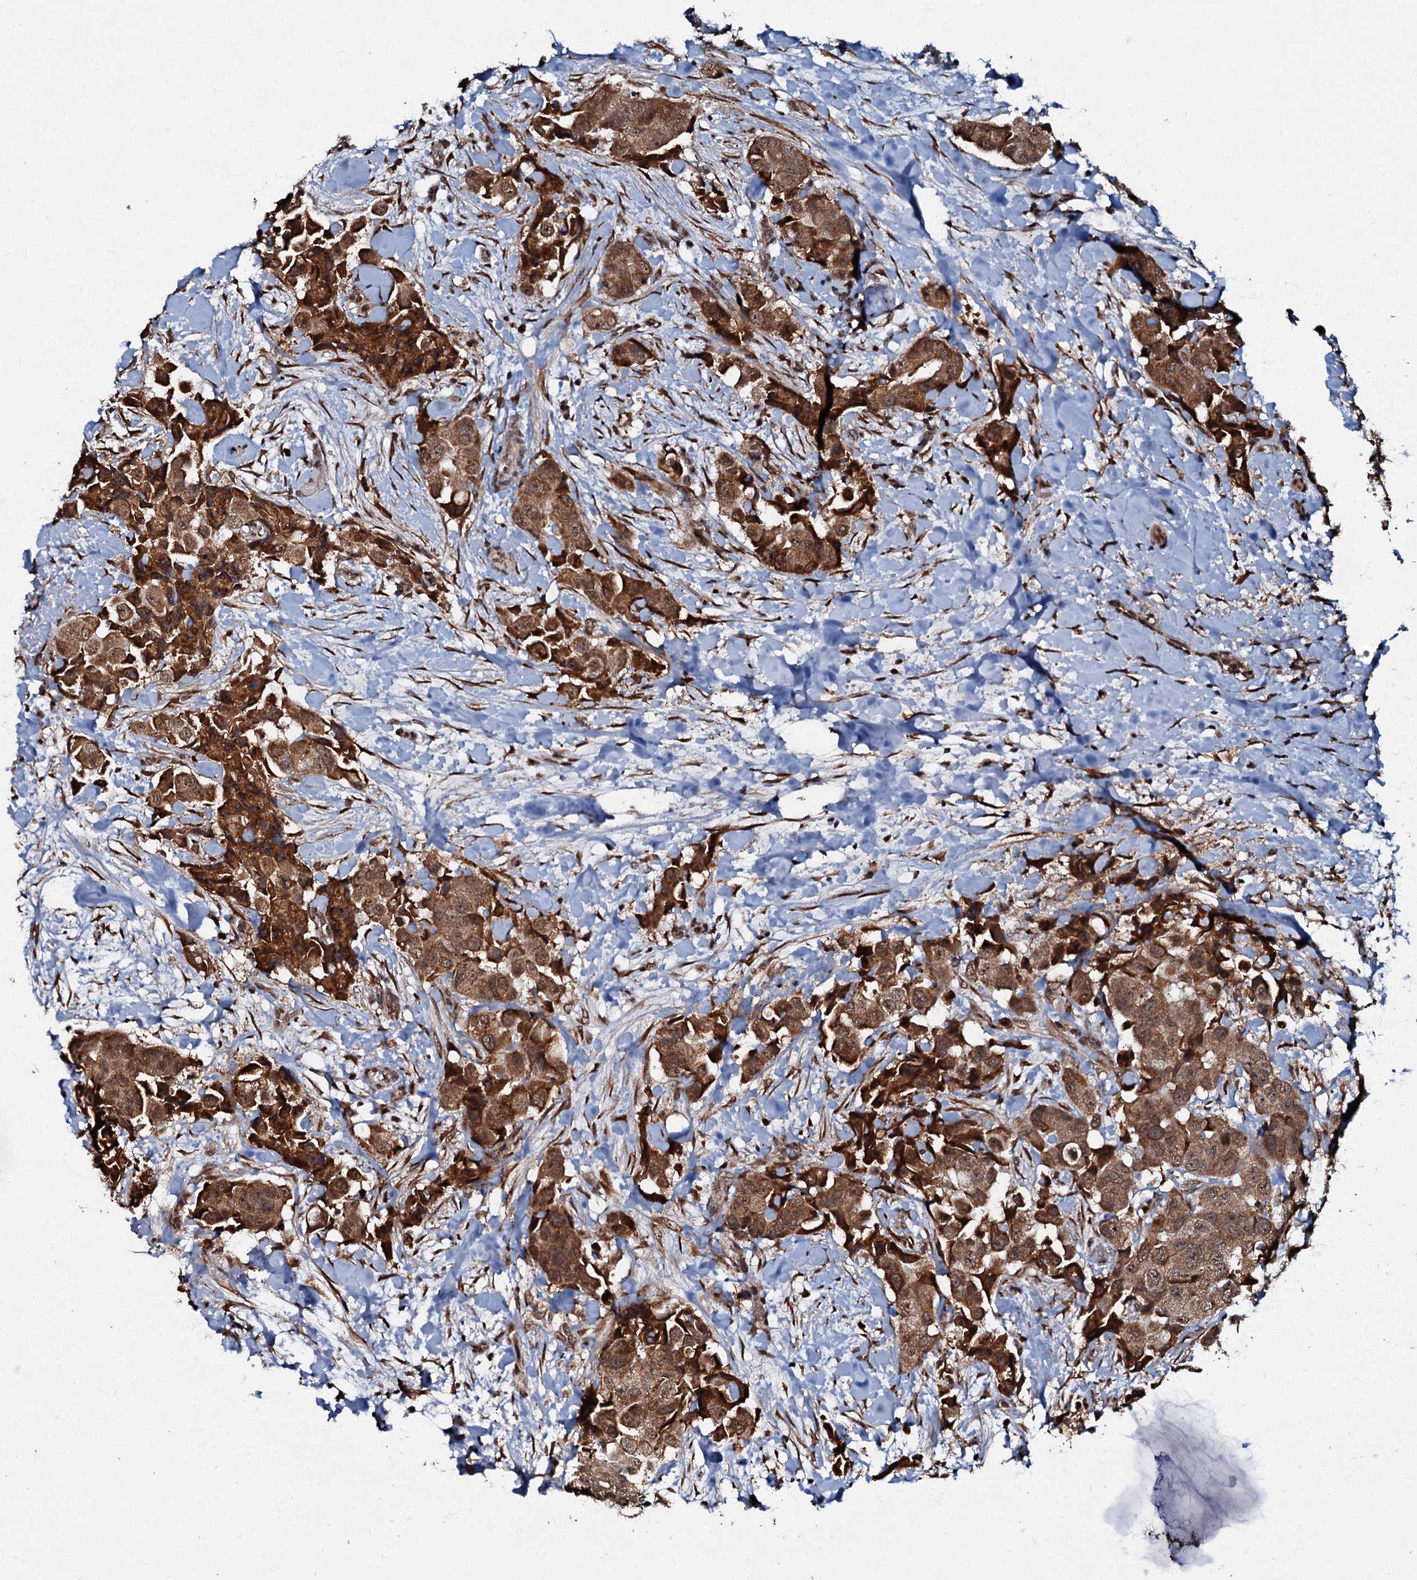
{"staining": {"intensity": "strong", "quantity": ">75%", "location": "cytoplasmic/membranous,nuclear"}, "tissue": "breast cancer", "cell_type": "Tumor cells", "image_type": "cancer", "snomed": [{"axis": "morphology", "description": "Normal tissue, NOS"}, {"axis": "morphology", "description": "Duct carcinoma"}, {"axis": "topography", "description": "Breast"}], "caption": "Human breast cancer (infiltrating ductal carcinoma) stained with a brown dye demonstrates strong cytoplasmic/membranous and nuclear positive staining in about >75% of tumor cells.", "gene": "C18orf32", "patient": {"sex": "female", "age": 62}}